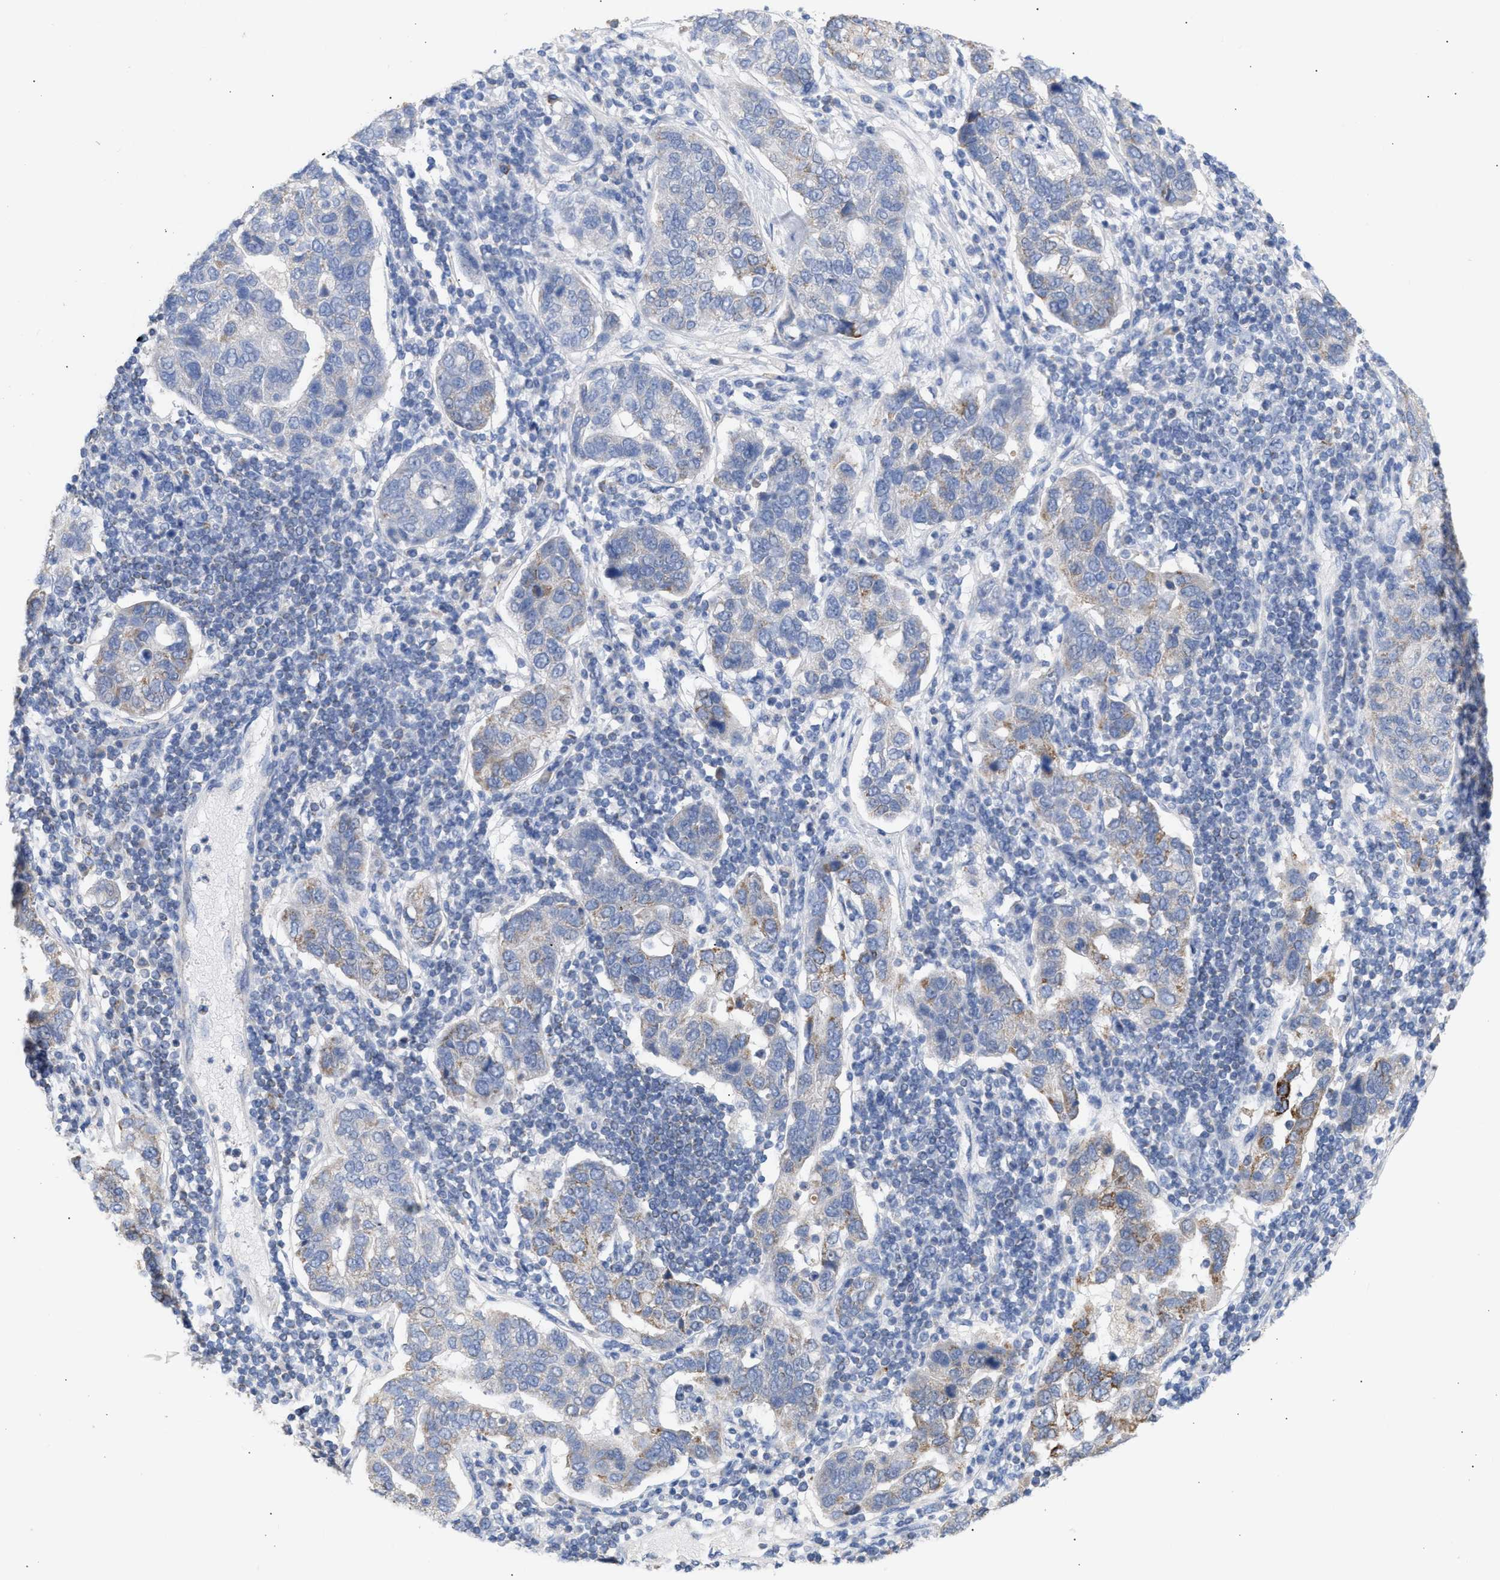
{"staining": {"intensity": "moderate", "quantity": "<25%", "location": "cytoplasmic/membranous"}, "tissue": "pancreatic cancer", "cell_type": "Tumor cells", "image_type": "cancer", "snomed": [{"axis": "morphology", "description": "Adenocarcinoma, NOS"}, {"axis": "topography", "description": "Pancreas"}], "caption": "The micrograph shows a brown stain indicating the presence of a protein in the cytoplasmic/membranous of tumor cells in adenocarcinoma (pancreatic).", "gene": "ACOT13", "patient": {"sex": "female", "age": 61}}